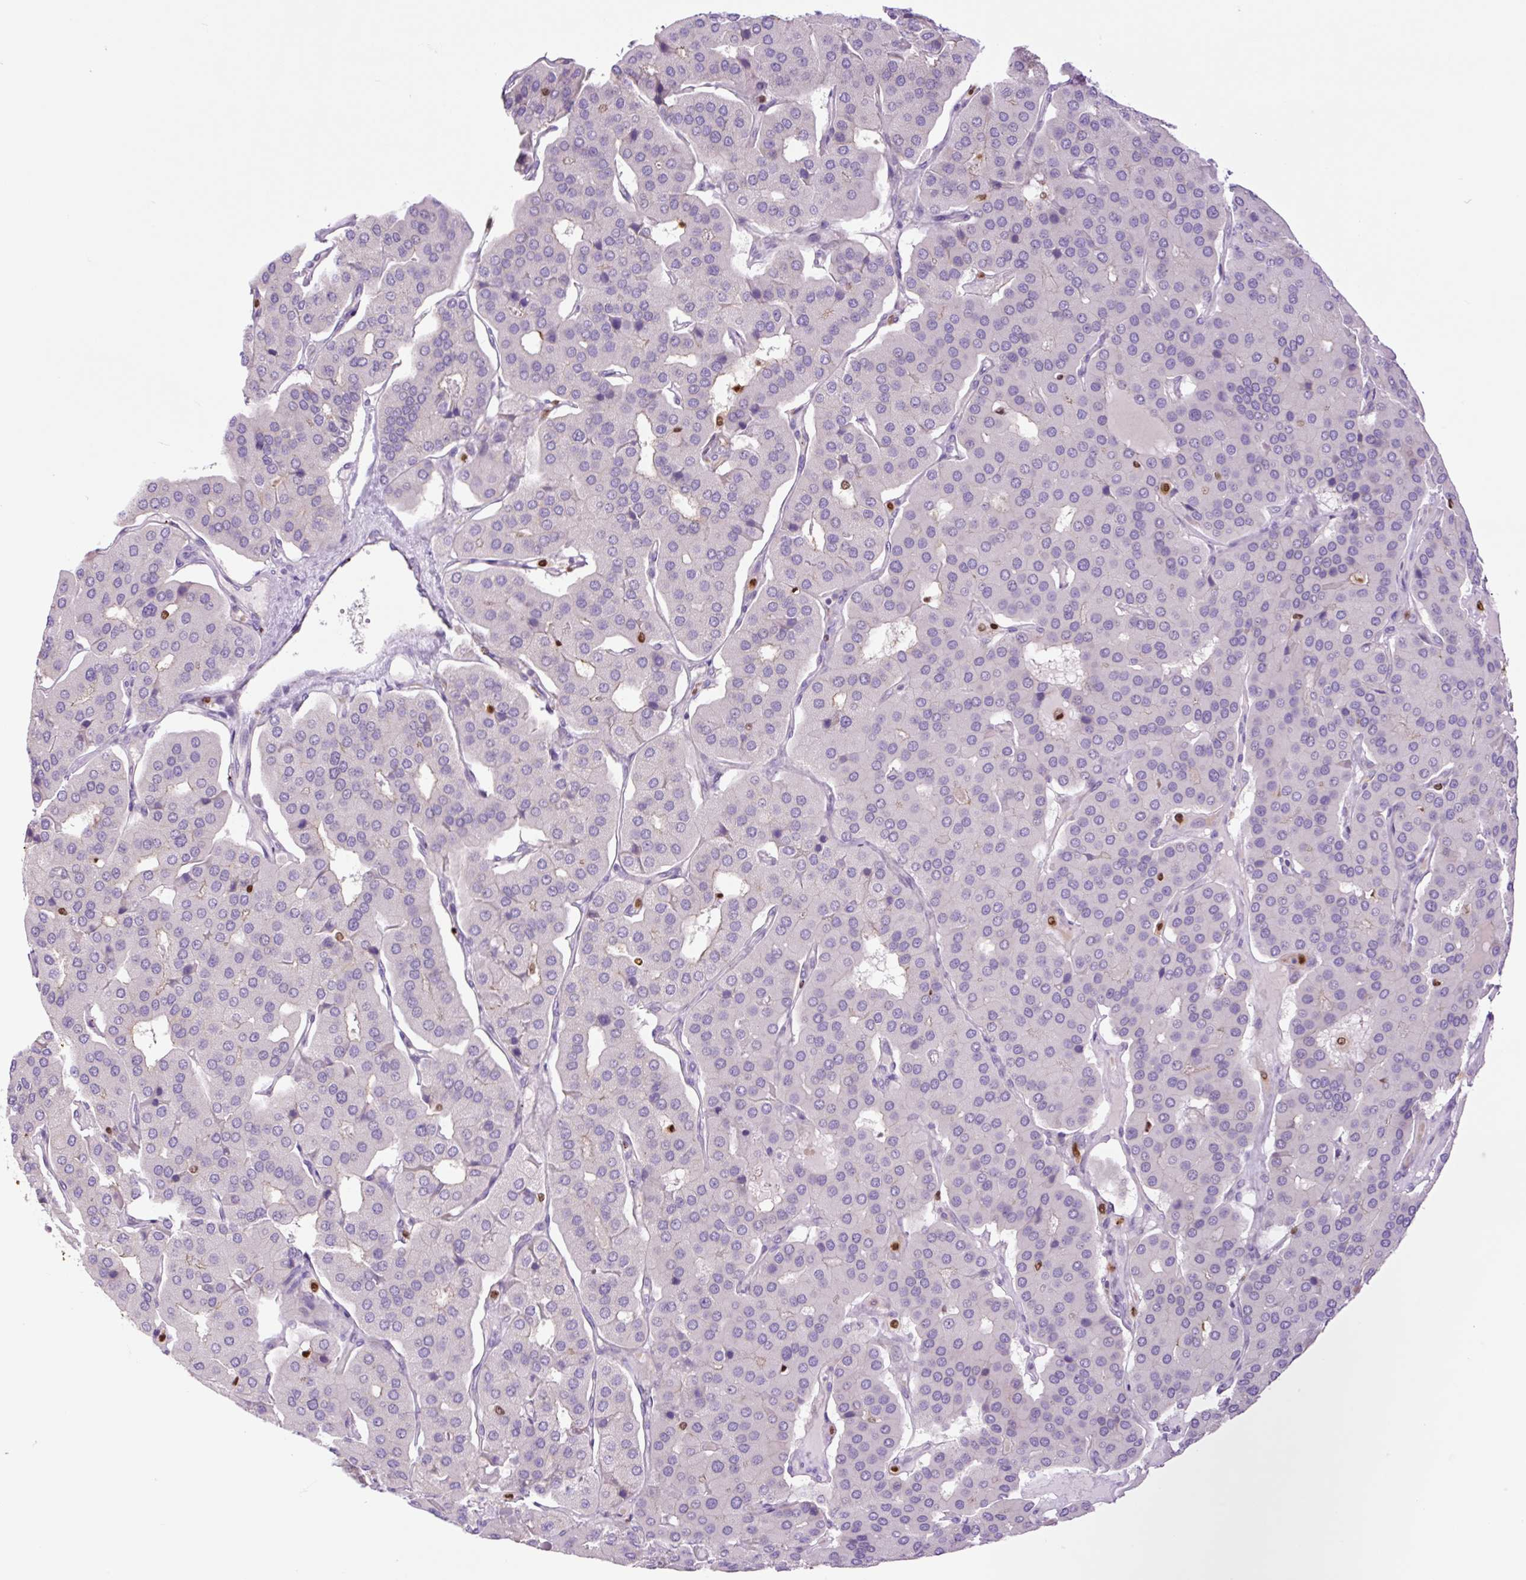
{"staining": {"intensity": "negative", "quantity": "none", "location": "none"}, "tissue": "parathyroid gland", "cell_type": "Glandular cells", "image_type": "normal", "snomed": [{"axis": "morphology", "description": "Normal tissue, NOS"}, {"axis": "morphology", "description": "Adenoma, NOS"}, {"axis": "topography", "description": "Parathyroid gland"}], "caption": "This is an immunohistochemistry image of normal human parathyroid gland. There is no expression in glandular cells.", "gene": "SPI1", "patient": {"sex": "female", "age": 86}}